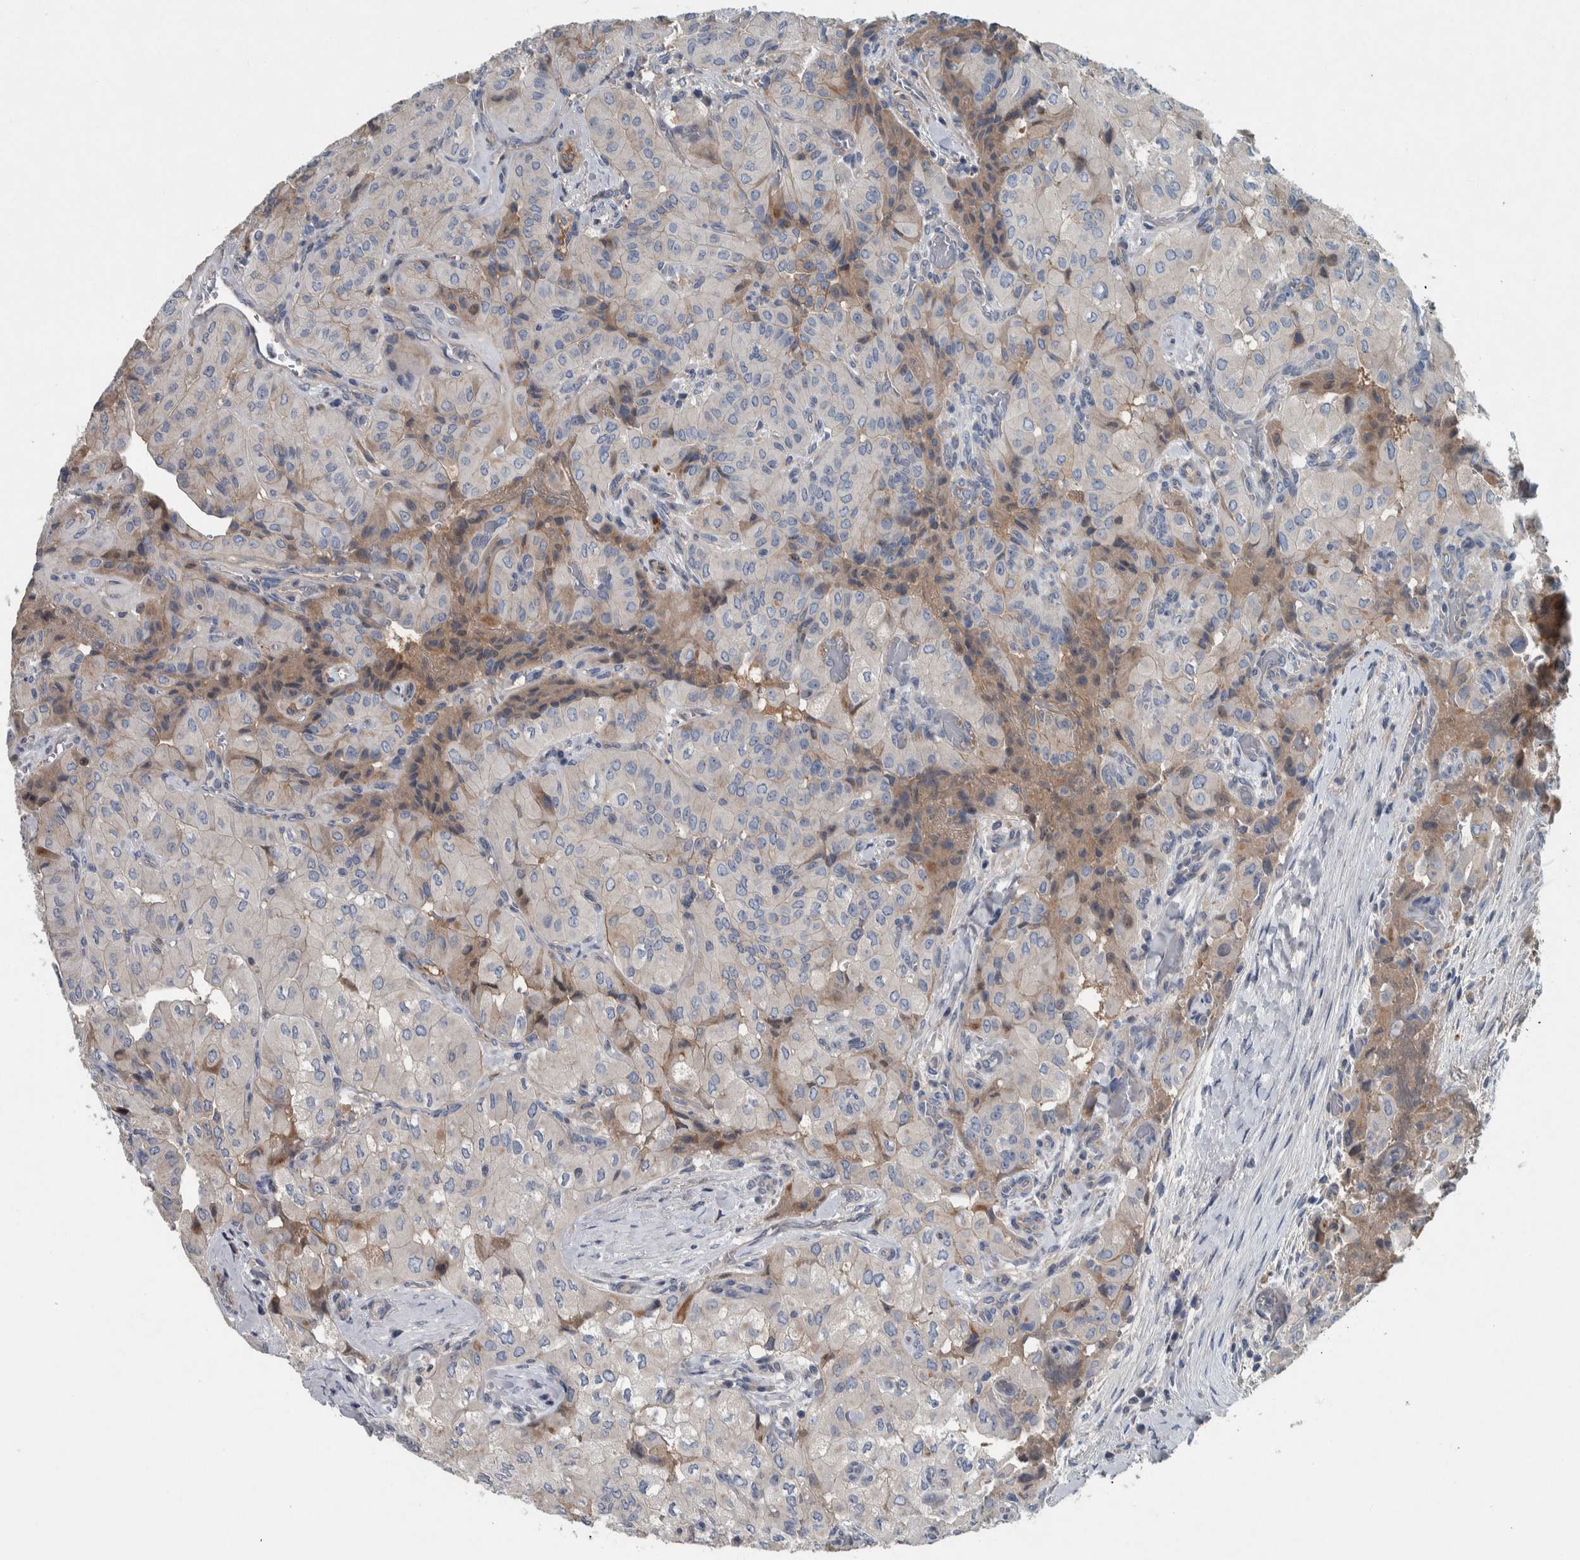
{"staining": {"intensity": "negative", "quantity": "none", "location": "none"}, "tissue": "thyroid cancer", "cell_type": "Tumor cells", "image_type": "cancer", "snomed": [{"axis": "morphology", "description": "Papillary adenocarcinoma, NOS"}, {"axis": "topography", "description": "Thyroid gland"}], "caption": "This micrograph is of thyroid cancer (papillary adenocarcinoma) stained with immunohistochemistry (IHC) to label a protein in brown with the nuclei are counter-stained blue. There is no staining in tumor cells. The staining was performed using DAB (3,3'-diaminobenzidine) to visualize the protein expression in brown, while the nuclei were stained in blue with hematoxylin (Magnification: 20x).", "gene": "SERPINC1", "patient": {"sex": "female", "age": 59}}